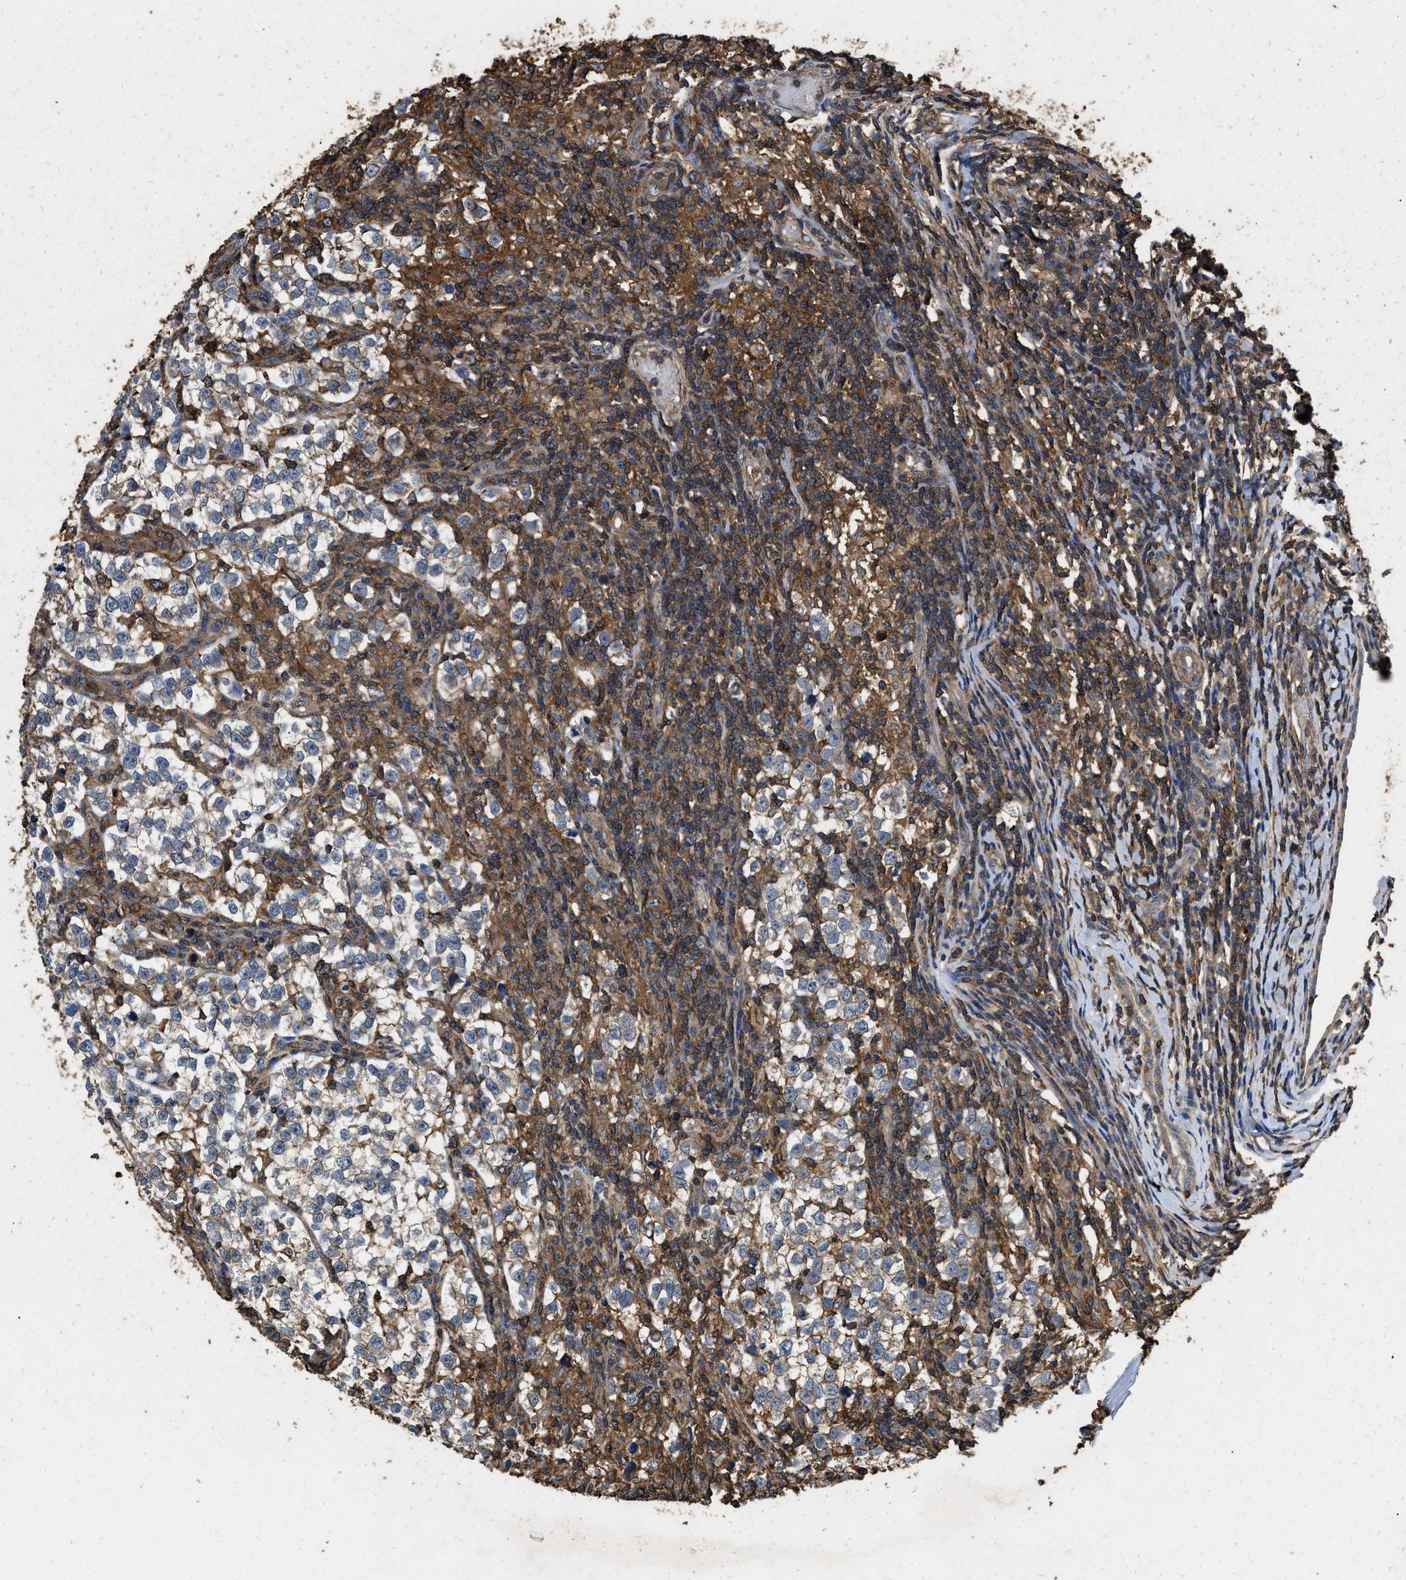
{"staining": {"intensity": "negative", "quantity": "none", "location": "none"}, "tissue": "testis cancer", "cell_type": "Tumor cells", "image_type": "cancer", "snomed": [{"axis": "morphology", "description": "Normal tissue, NOS"}, {"axis": "morphology", "description": "Seminoma, NOS"}, {"axis": "topography", "description": "Testis"}], "caption": "There is no significant expression in tumor cells of testis cancer.", "gene": "LINGO2", "patient": {"sex": "male", "age": 43}}